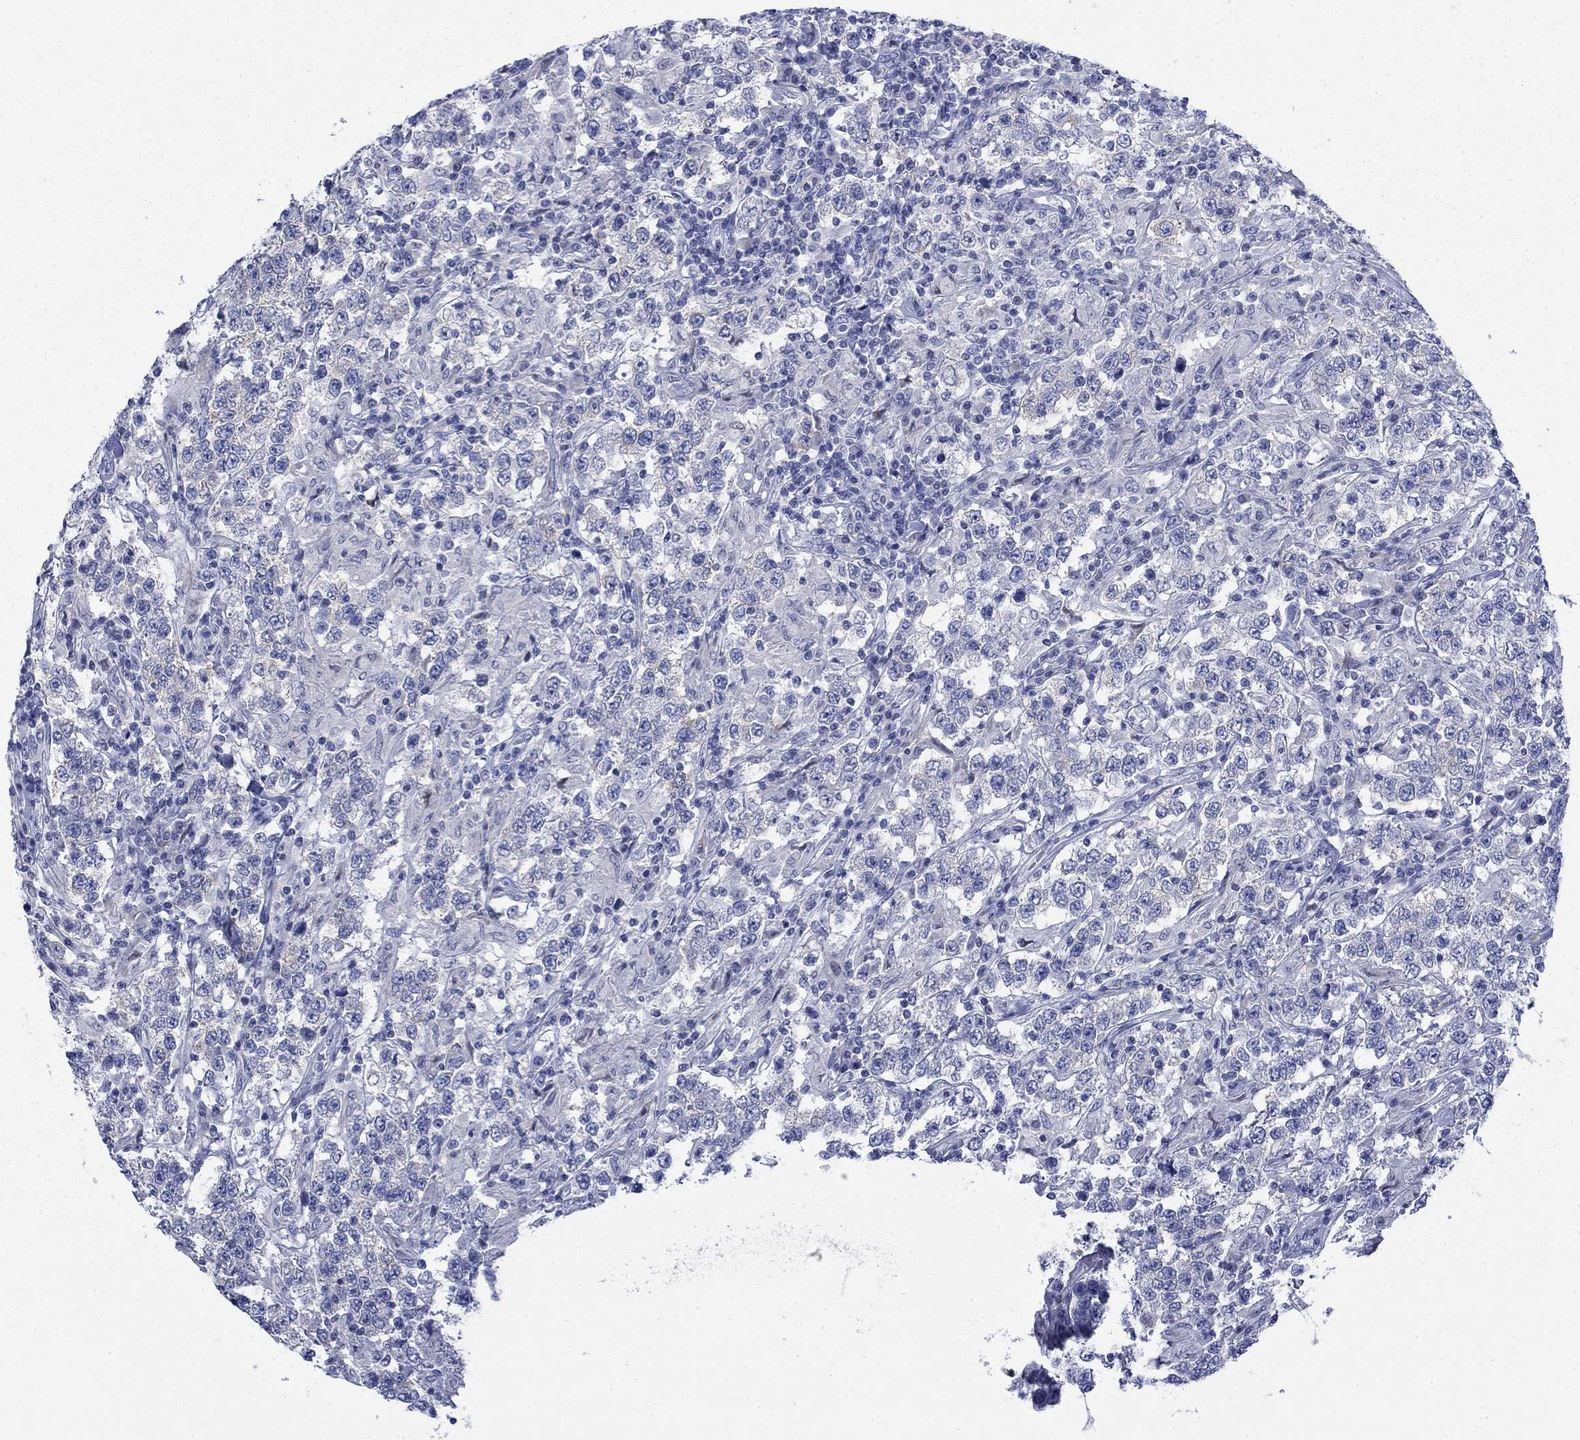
{"staining": {"intensity": "strong", "quantity": "25%-75%", "location": "cytoplasmic/membranous"}, "tissue": "testis cancer", "cell_type": "Tumor cells", "image_type": "cancer", "snomed": [{"axis": "morphology", "description": "Seminoma, NOS"}, {"axis": "morphology", "description": "Carcinoma, Embryonal, NOS"}, {"axis": "topography", "description": "Testis"}], "caption": "Testis seminoma was stained to show a protein in brown. There is high levels of strong cytoplasmic/membranous expression in approximately 25%-75% of tumor cells.", "gene": "IGF2BP3", "patient": {"sex": "male", "age": 41}}